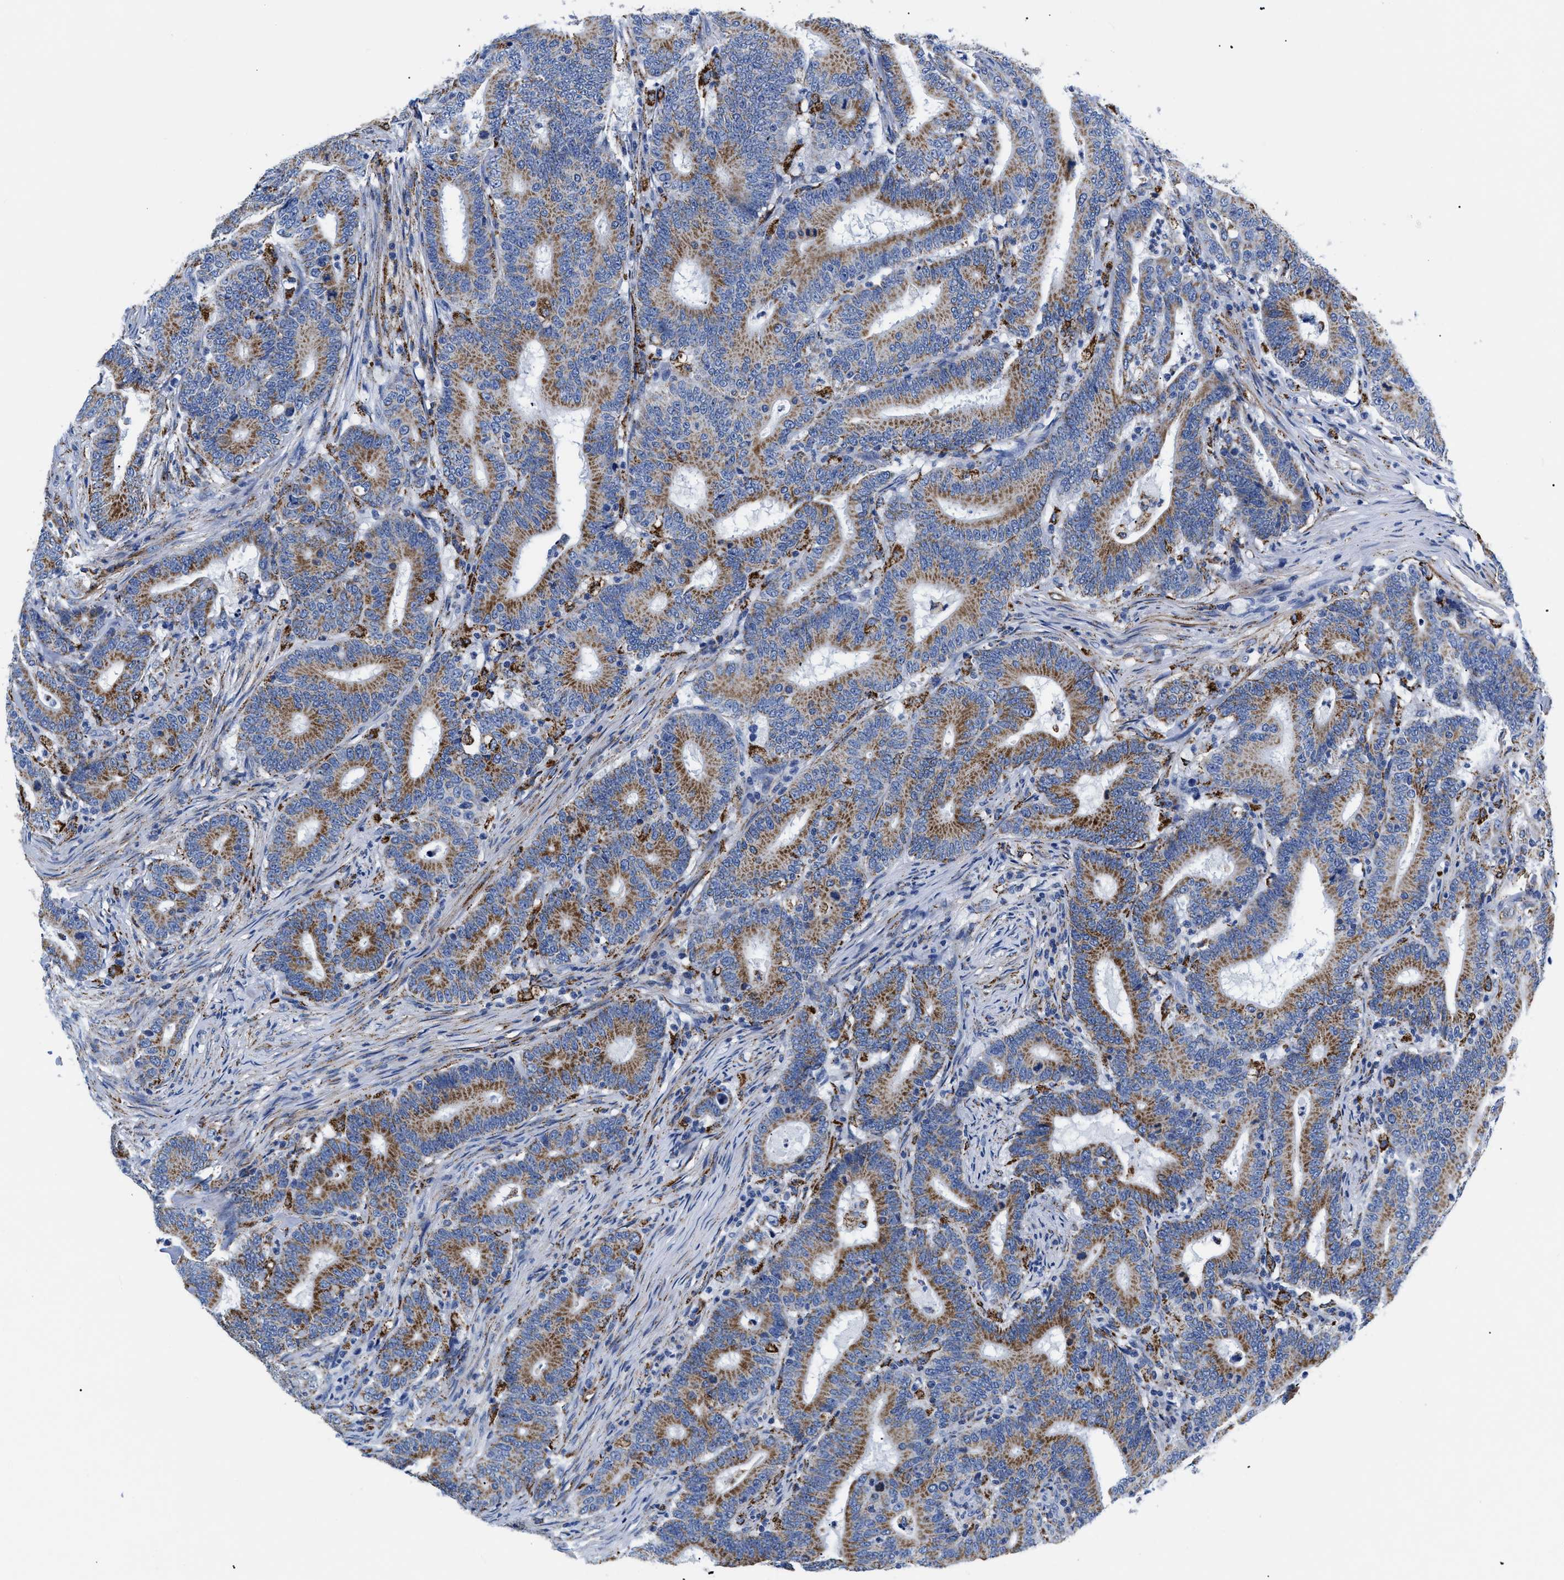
{"staining": {"intensity": "moderate", "quantity": ">75%", "location": "cytoplasmic/membranous"}, "tissue": "colorectal cancer", "cell_type": "Tumor cells", "image_type": "cancer", "snomed": [{"axis": "morphology", "description": "Adenocarcinoma, NOS"}, {"axis": "topography", "description": "Colon"}], "caption": "Immunohistochemical staining of colorectal cancer (adenocarcinoma) demonstrates moderate cytoplasmic/membranous protein staining in about >75% of tumor cells.", "gene": "GPR149", "patient": {"sex": "female", "age": 66}}